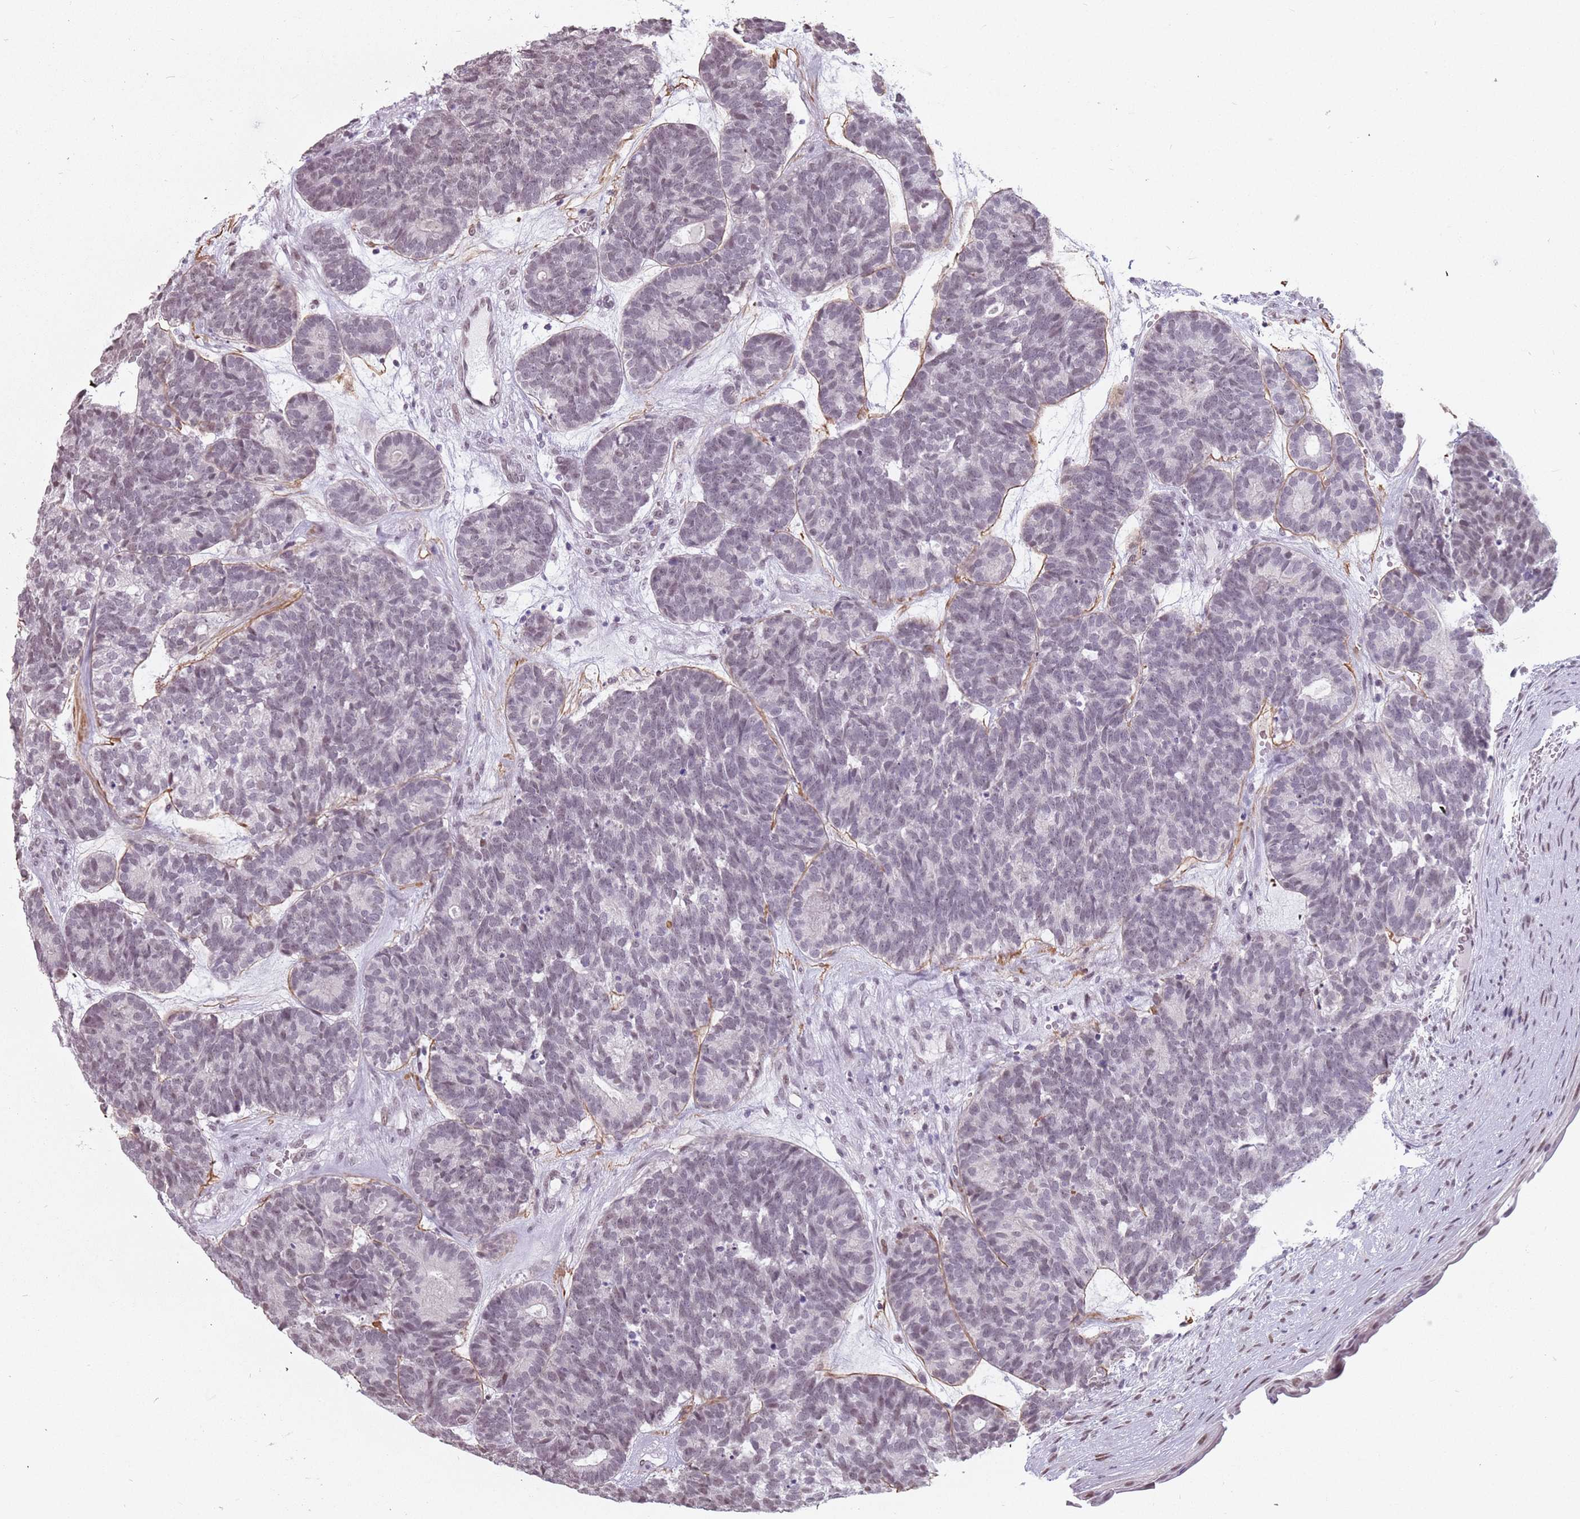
{"staining": {"intensity": "weak", "quantity": "25%-75%", "location": "nuclear"}, "tissue": "head and neck cancer", "cell_type": "Tumor cells", "image_type": "cancer", "snomed": [{"axis": "morphology", "description": "Adenocarcinoma, NOS"}, {"axis": "topography", "description": "Head-Neck"}], "caption": "Protein analysis of head and neck cancer (adenocarcinoma) tissue shows weak nuclear expression in approximately 25%-75% of tumor cells.", "gene": "PTCHD1", "patient": {"sex": "female", "age": 81}}